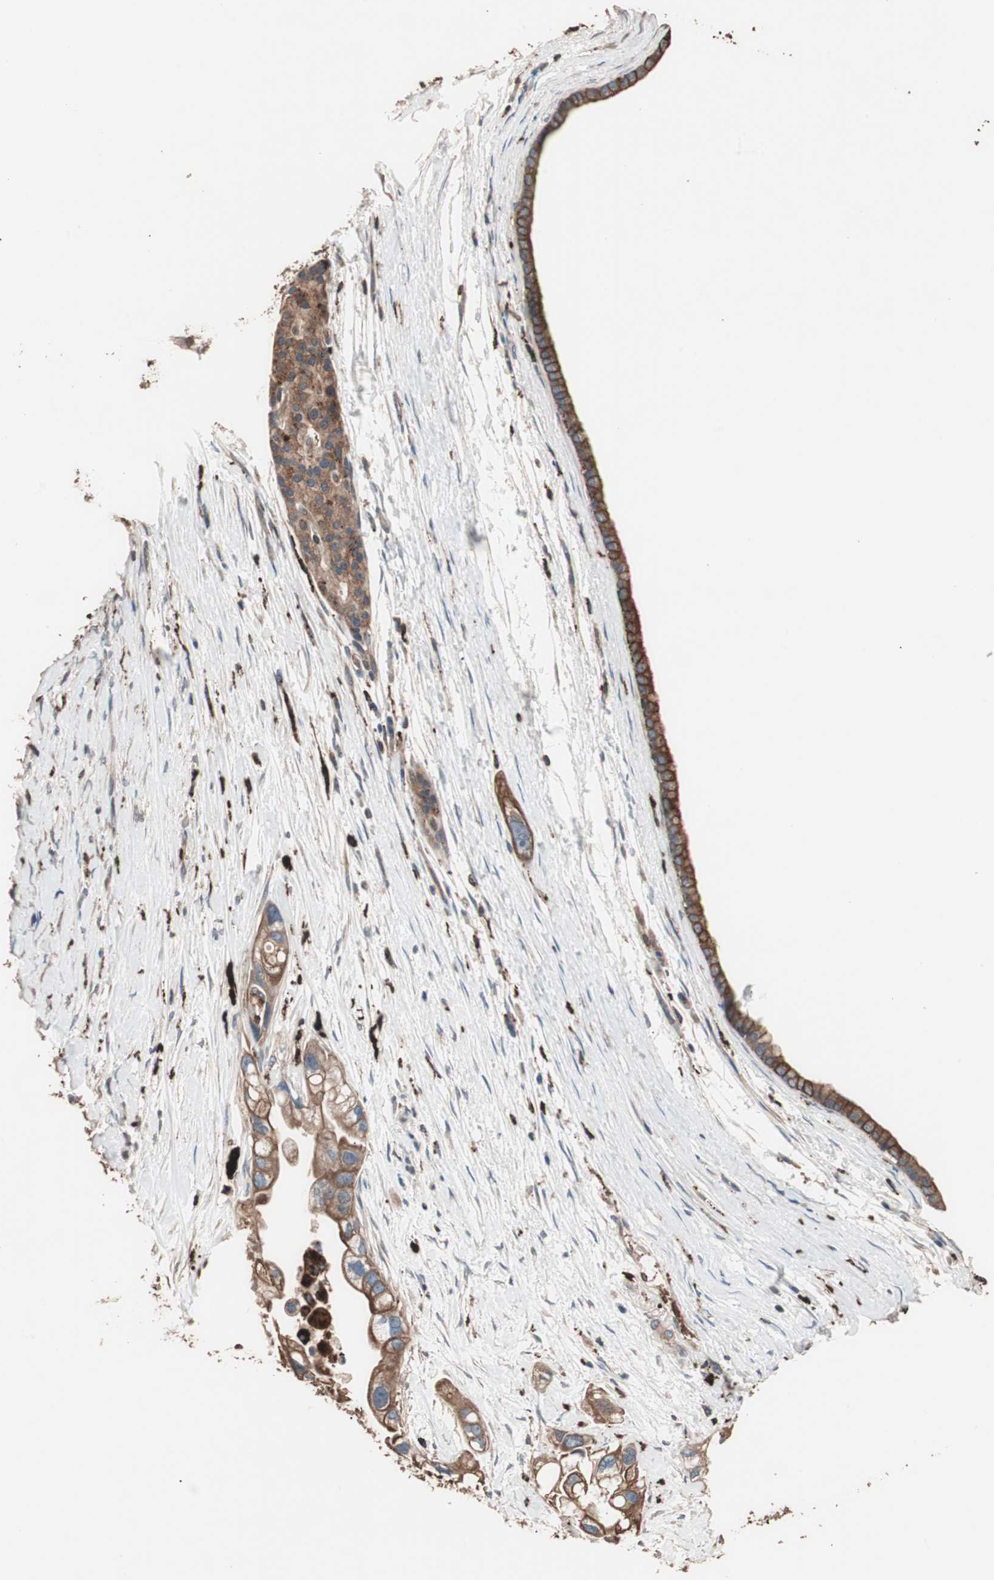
{"staining": {"intensity": "strong", "quantity": ">75%", "location": "cytoplasmic/membranous"}, "tissue": "pancreatic cancer", "cell_type": "Tumor cells", "image_type": "cancer", "snomed": [{"axis": "morphology", "description": "Adenocarcinoma, NOS"}, {"axis": "topography", "description": "Pancreas"}], "caption": "Strong cytoplasmic/membranous positivity is identified in approximately >75% of tumor cells in pancreatic adenocarcinoma.", "gene": "CCT3", "patient": {"sex": "female", "age": 77}}